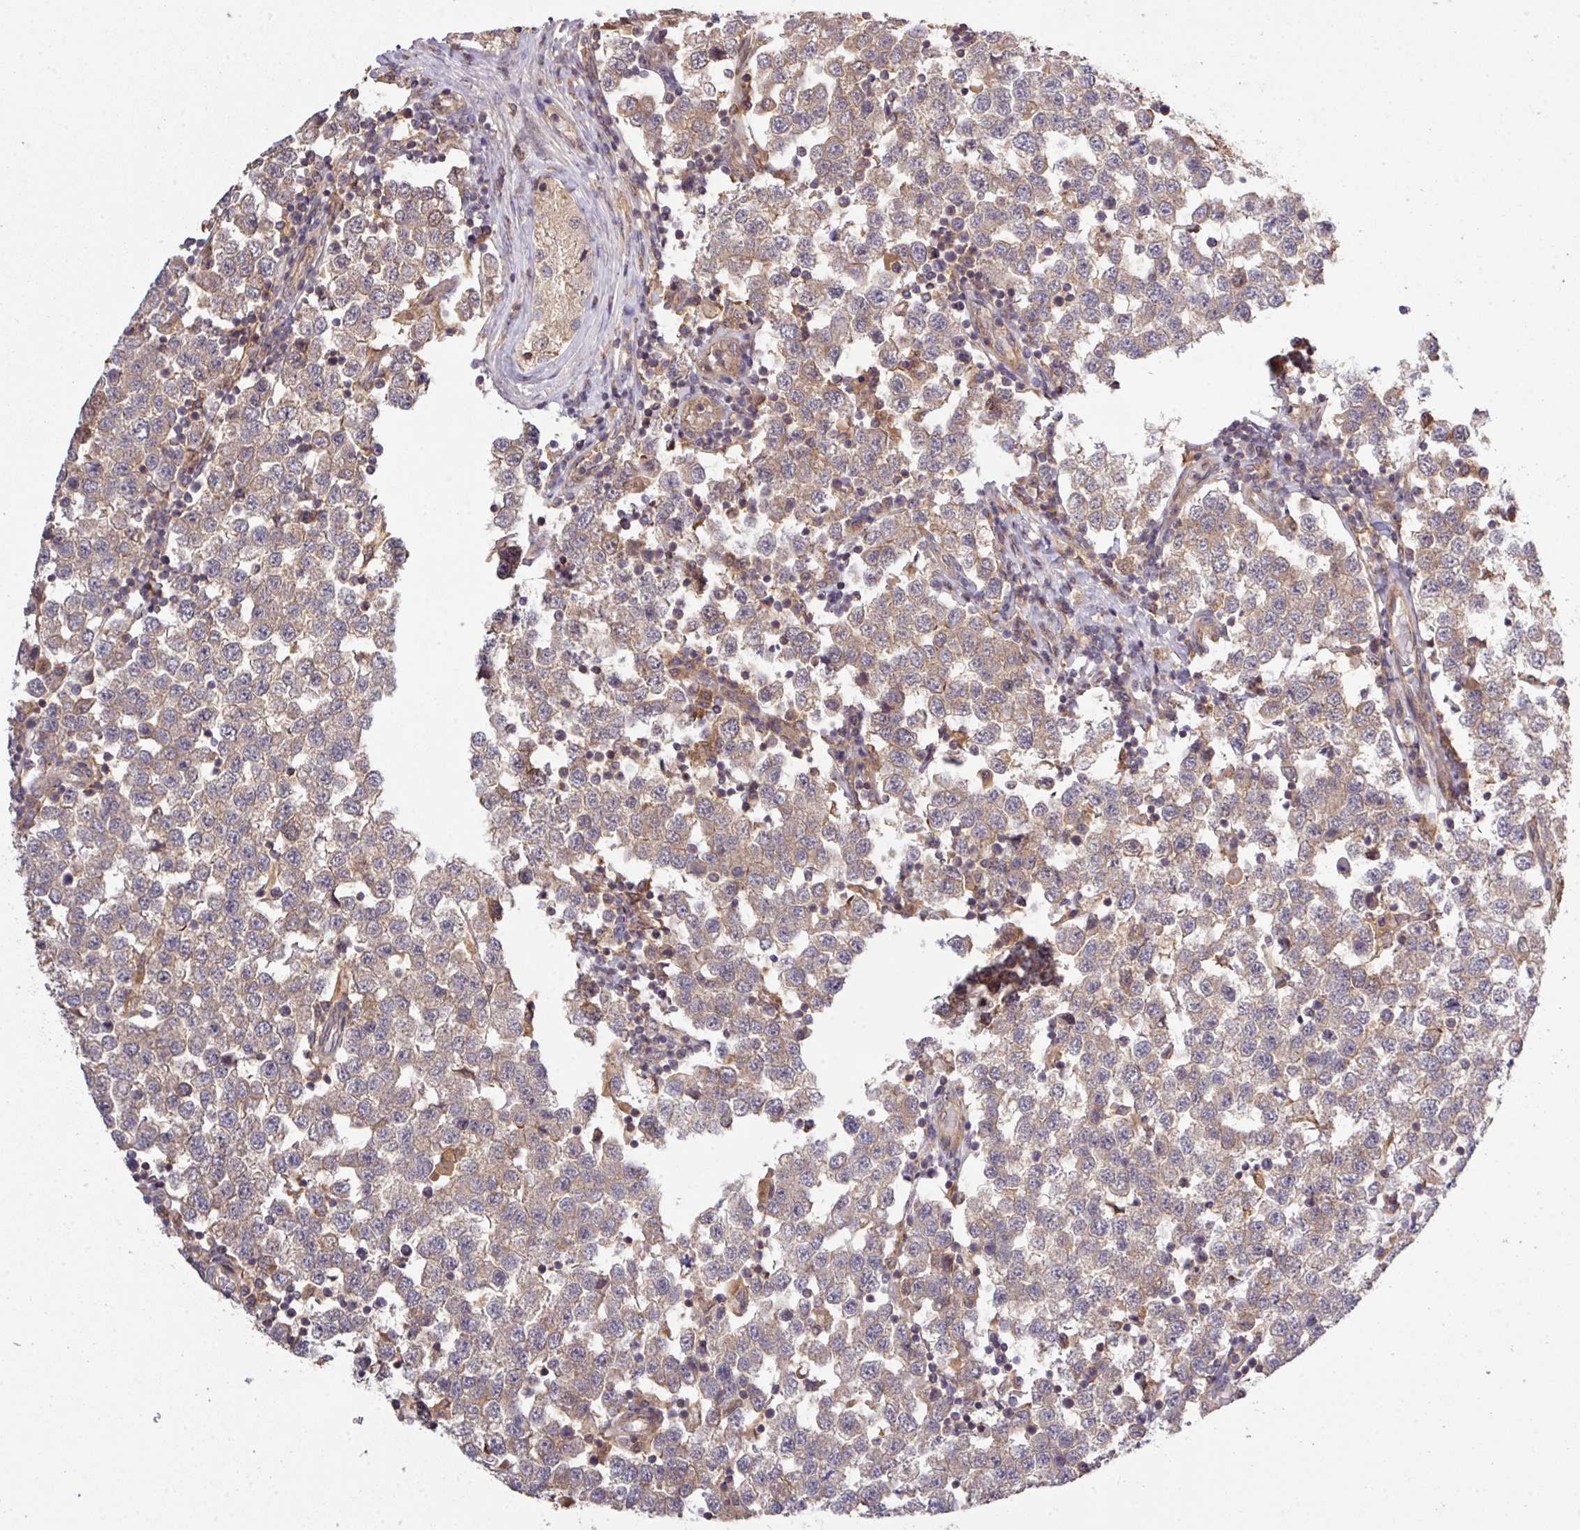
{"staining": {"intensity": "weak", "quantity": "25%-75%", "location": "cytoplasmic/membranous"}, "tissue": "testis cancer", "cell_type": "Tumor cells", "image_type": "cancer", "snomed": [{"axis": "morphology", "description": "Seminoma, NOS"}, {"axis": "topography", "description": "Testis"}], "caption": "Protein expression by immunohistochemistry demonstrates weak cytoplasmic/membranous positivity in about 25%-75% of tumor cells in testis cancer.", "gene": "ARPIN", "patient": {"sex": "male", "age": 34}}